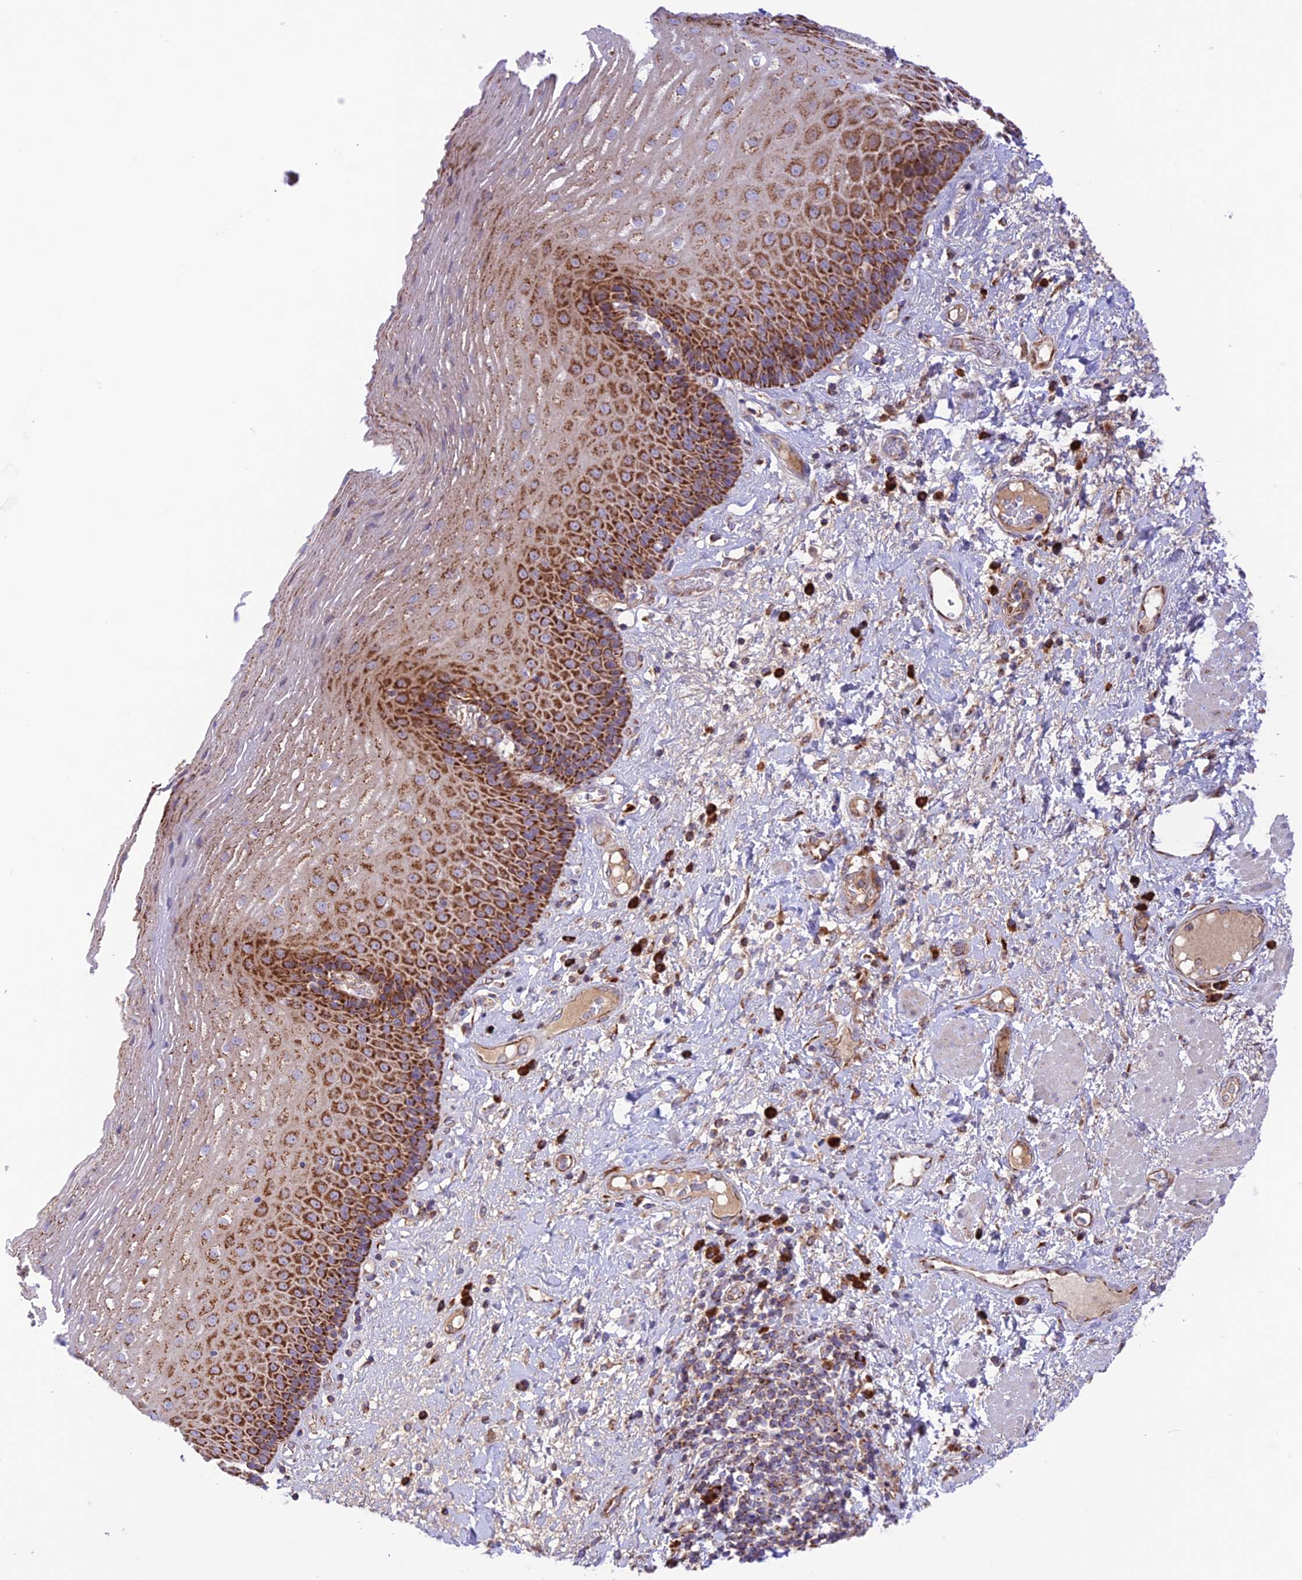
{"staining": {"intensity": "strong", "quantity": "25%-75%", "location": "cytoplasmic/membranous"}, "tissue": "esophagus", "cell_type": "Squamous epithelial cells", "image_type": "normal", "snomed": [{"axis": "morphology", "description": "Normal tissue, NOS"}, {"axis": "morphology", "description": "Adenocarcinoma, NOS"}, {"axis": "topography", "description": "Esophagus"}], "caption": "Protein expression analysis of benign human esophagus reveals strong cytoplasmic/membranous expression in about 25%-75% of squamous epithelial cells.", "gene": "UAP1L1", "patient": {"sex": "male", "age": 62}}